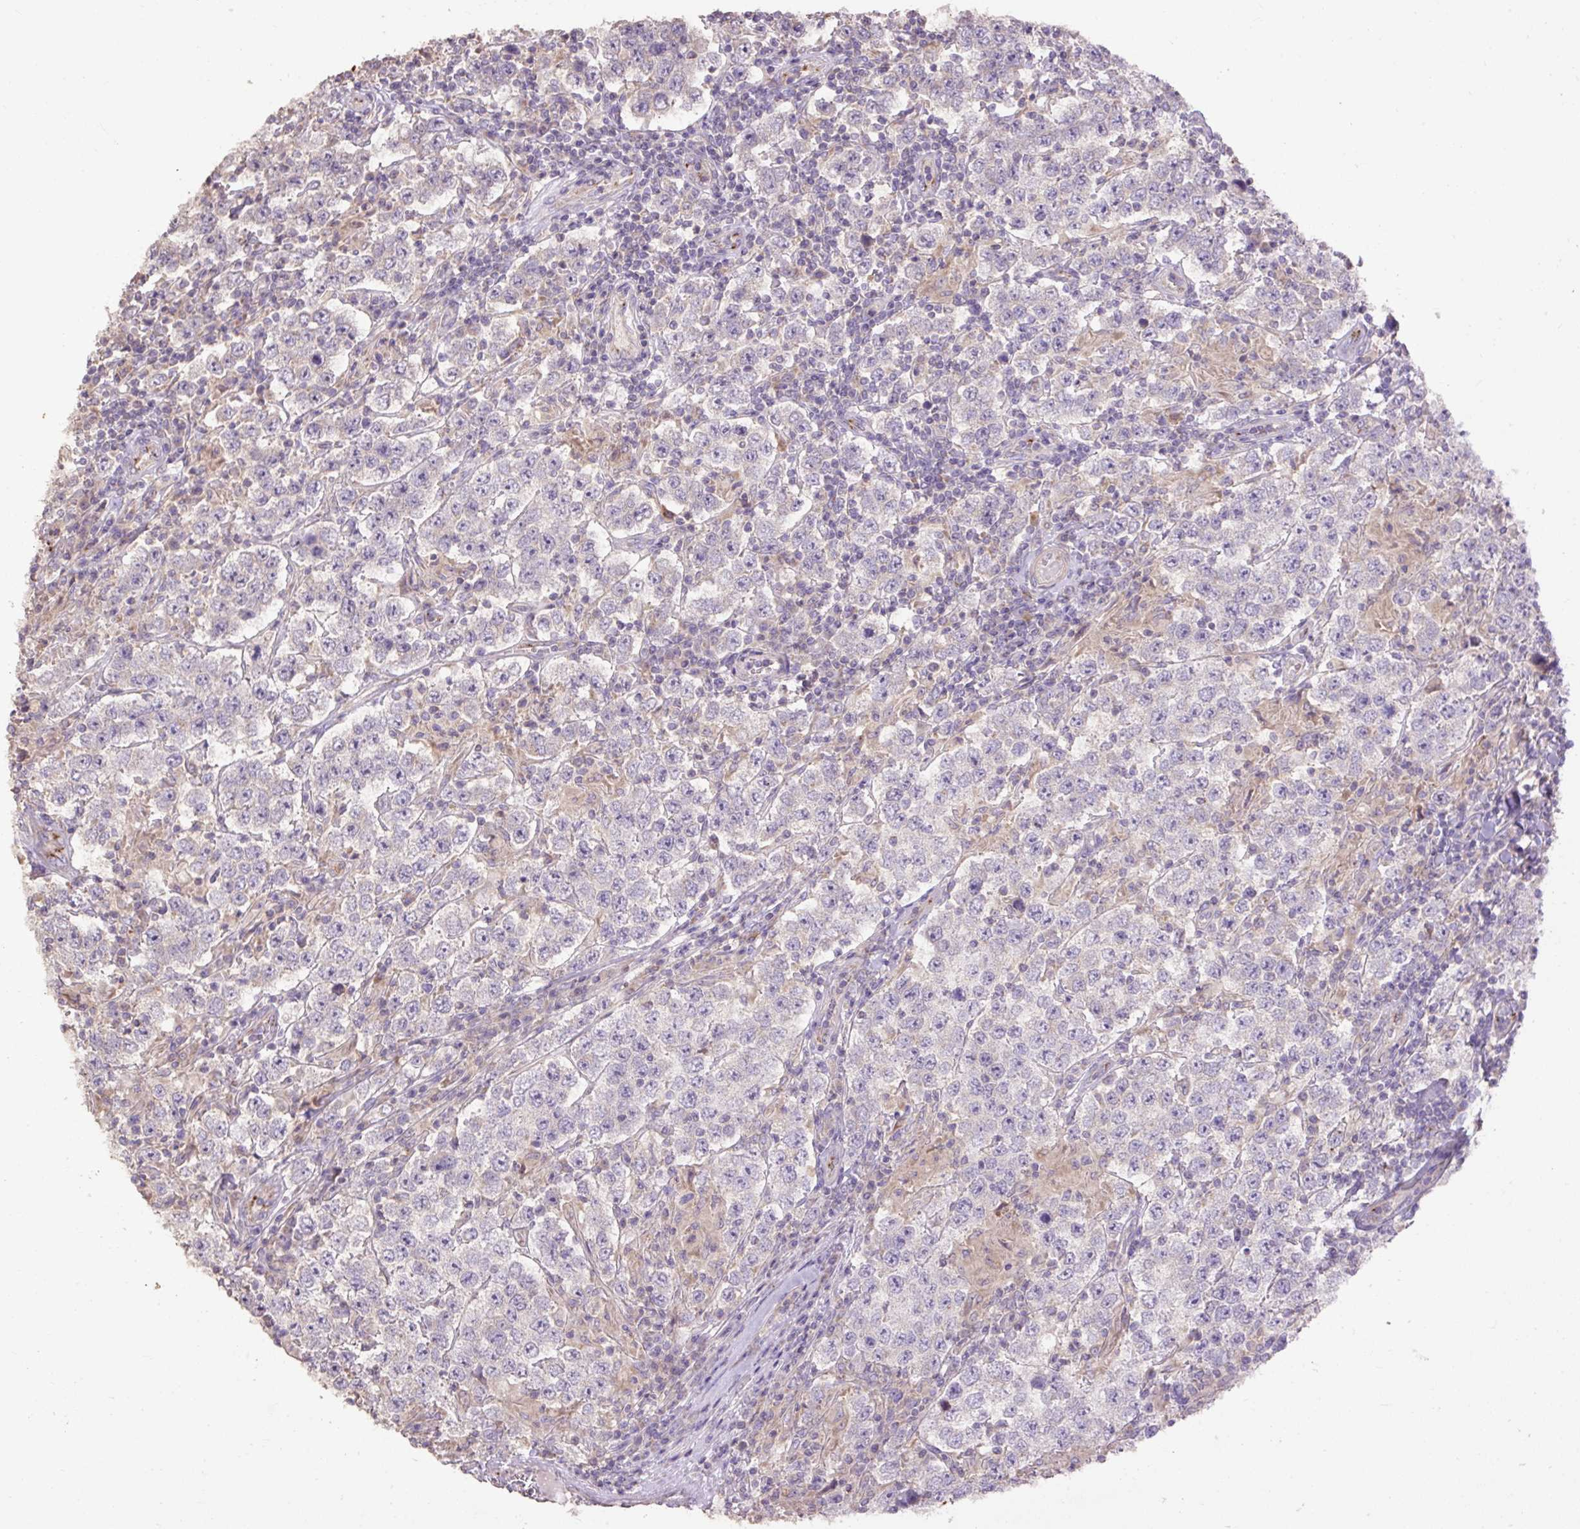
{"staining": {"intensity": "negative", "quantity": "none", "location": "none"}, "tissue": "testis cancer", "cell_type": "Tumor cells", "image_type": "cancer", "snomed": [{"axis": "morphology", "description": "Normal tissue, NOS"}, {"axis": "morphology", "description": "Urothelial carcinoma, High grade"}, {"axis": "morphology", "description": "Seminoma, NOS"}, {"axis": "morphology", "description": "Carcinoma, Embryonal, NOS"}, {"axis": "topography", "description": "Urinary bladder"}, {"axis": "topography", "description": "Testis"}], "caption": "Immunohistochemistry (IHC) of human testis cancer (embryonal carcinoma) exhibits no expression in tumor cells.", "gene": "ABR", "patient": {"sex": "male", "age": 41}}